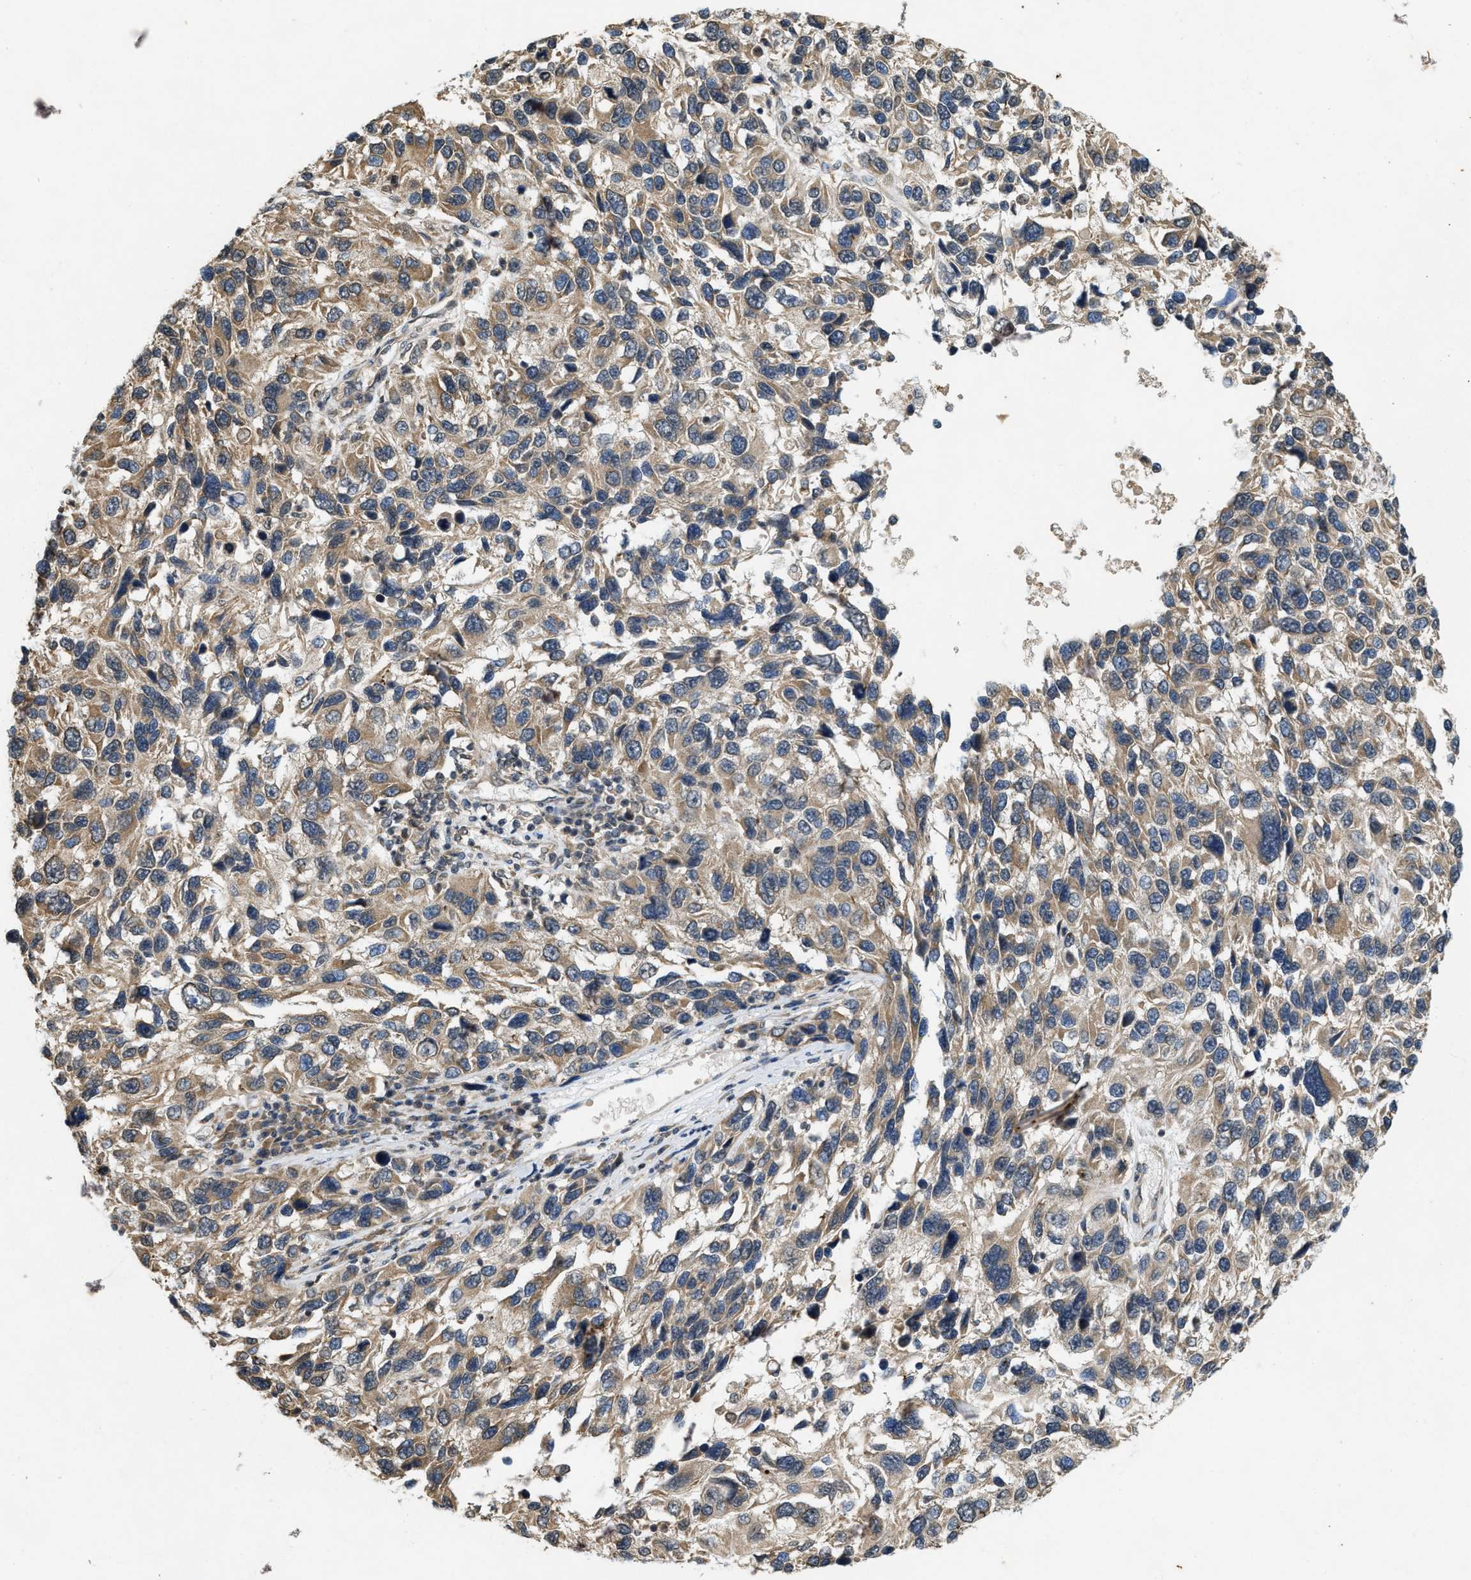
{"staining": {"intensity": "moderate", "quantity": ">75%", "location": "cytoplasmic/membranous"}, "tissue": "melanoma", "cell_type": "Tumor cells", "image_type": "cancer", "snomed": [{"axis": "morphology", "description": "Malignant melanoma, NOS"}, {"axis": "topography", "description": "Skin"}], "caption": "Immunohistochemistry (IHC) histopathology image of human melanoma stained for a protein (brown), which displays medium levels of moderate cytoplasmic/membranous staining in approximately >75% of tumor cells.", "gene": "KIF21A", "patient": {"sex": "male", "age": 53}}